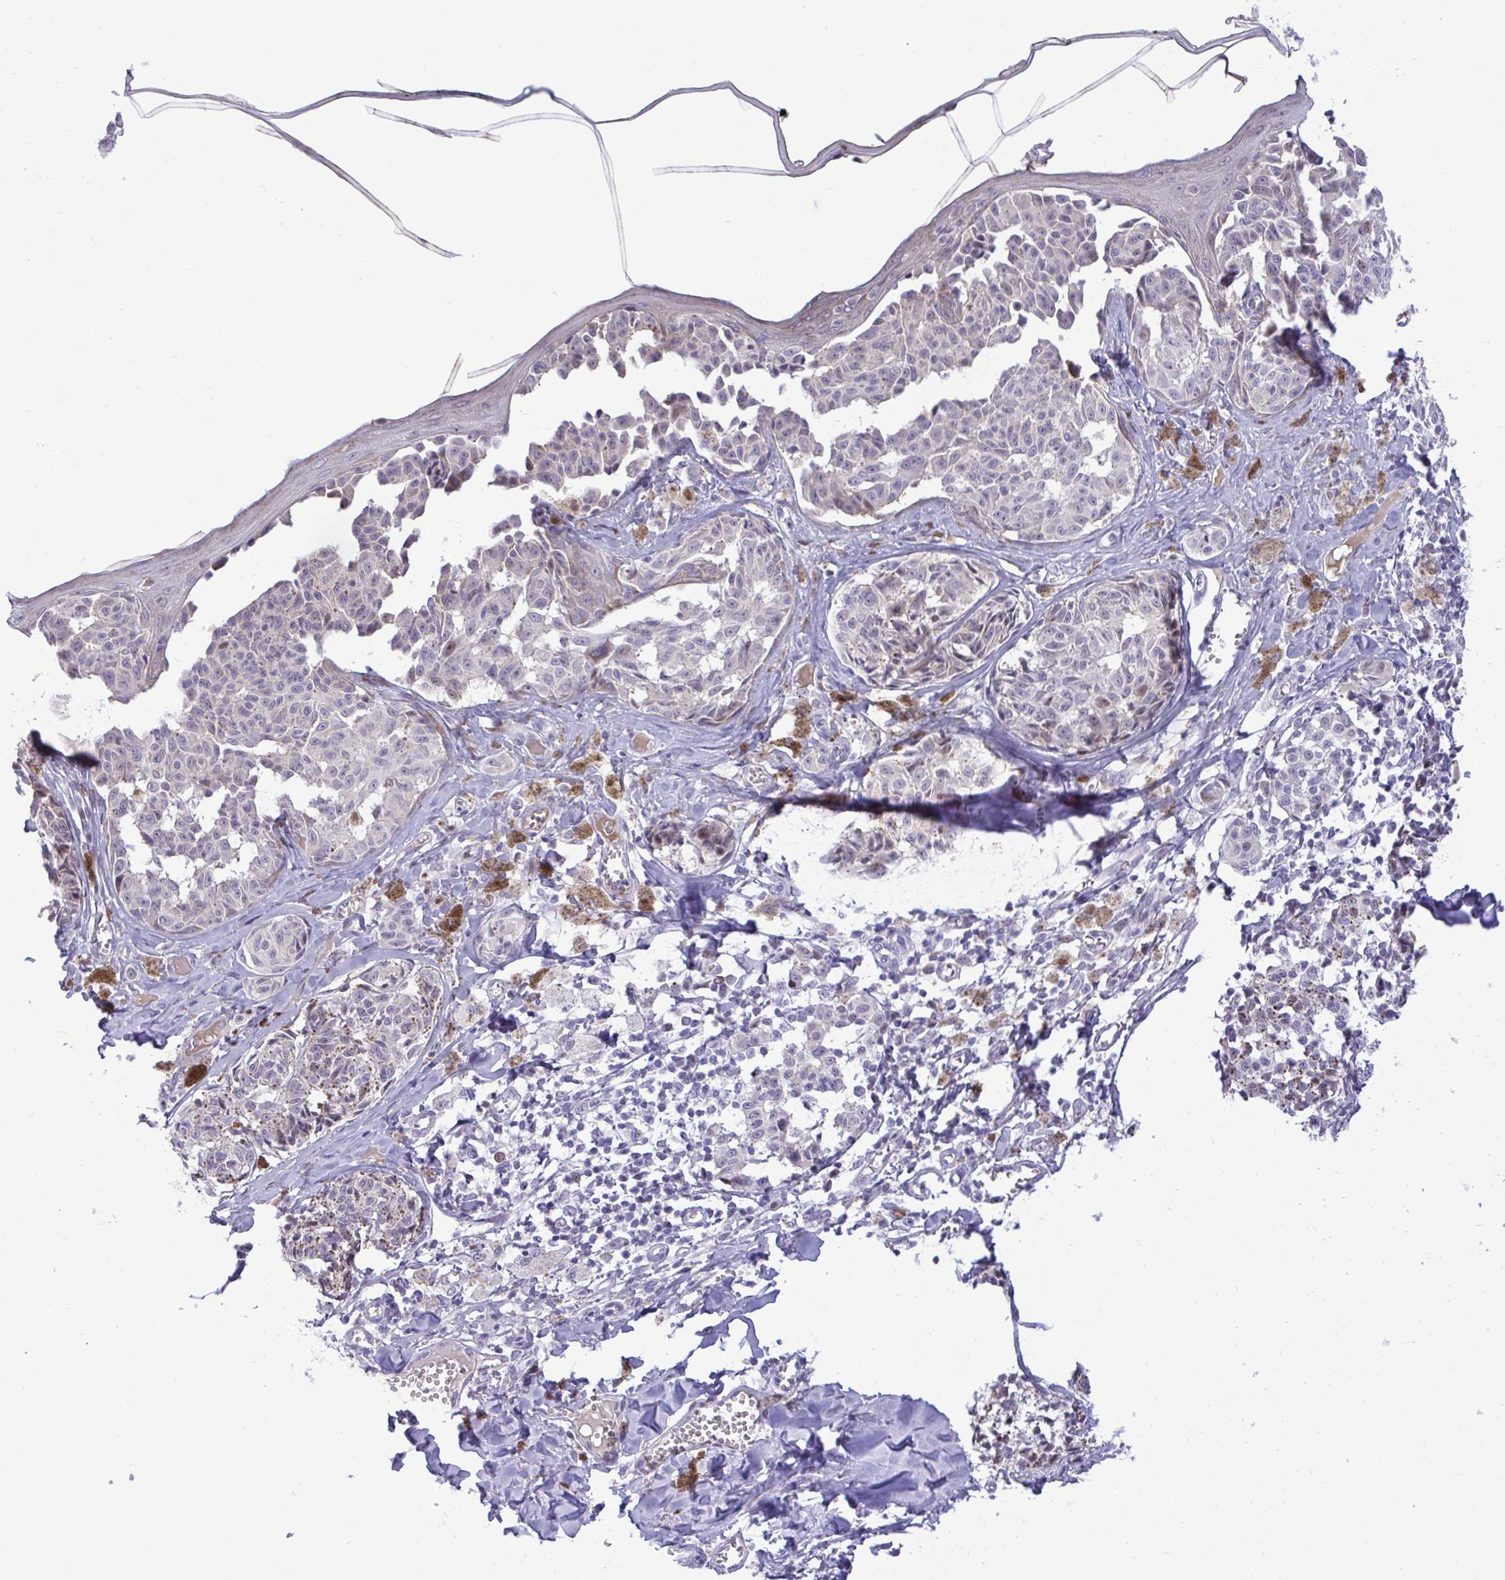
{"staining": {"intensity": "negative", "quantity": "none", "location": "none"}, "tissue": "melanoma", "cell_type": "Tumor cells", "image_type": "cancer", "snomed": [{"axis": "morphology", "description": "Malignant melanoma, NOS"}, {"axis": "topography", "description": "Skin"}], "caption": "A photomicrograph of melanoma stained for a protein shows no brown staining in tumor cells. (DAB immunohistochemistry (IHC) with hematoxylin counter stain).", "gene": "EPOP", "patient": {"sex": "female", "age": 43}}